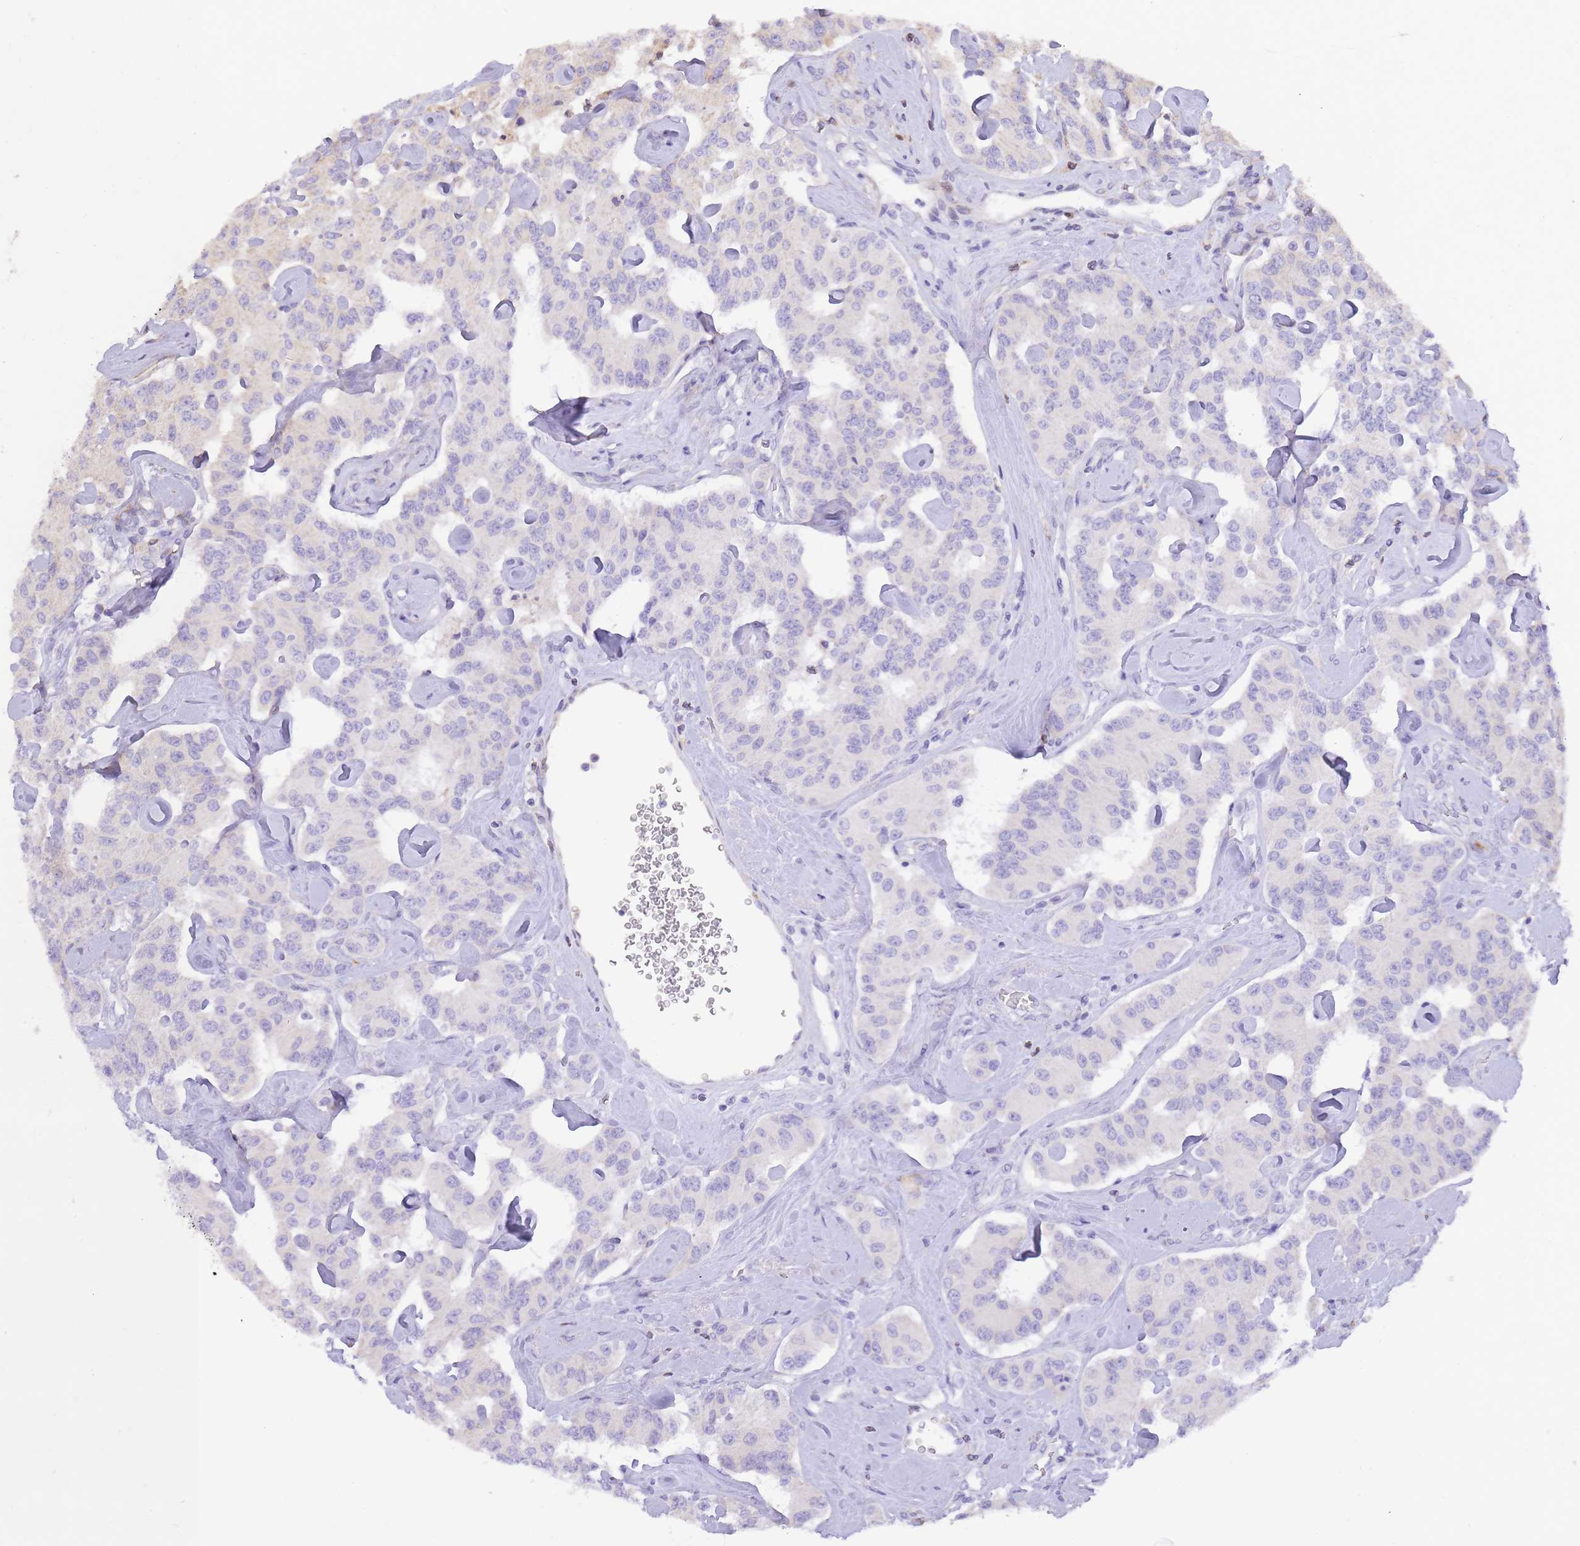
{"staining": {"intensity": "negative", "quantity": "none", "location": "none"}, "tissue": "carcinoid", "cell_type": "Tumor cells", "image_type": "cancer", "snomed": [{"axis": "morphology", "description": "Carcinoid, malignant, NOS"}, {"axis": "topography", "description": "Pancreas"}], "caption": "The histopathology image demonstrates no significant staining in tumor cells of carcinoid (malignant).", "gene": "TOPAZ1", "patient": {"sex": "male", "age": 41}}